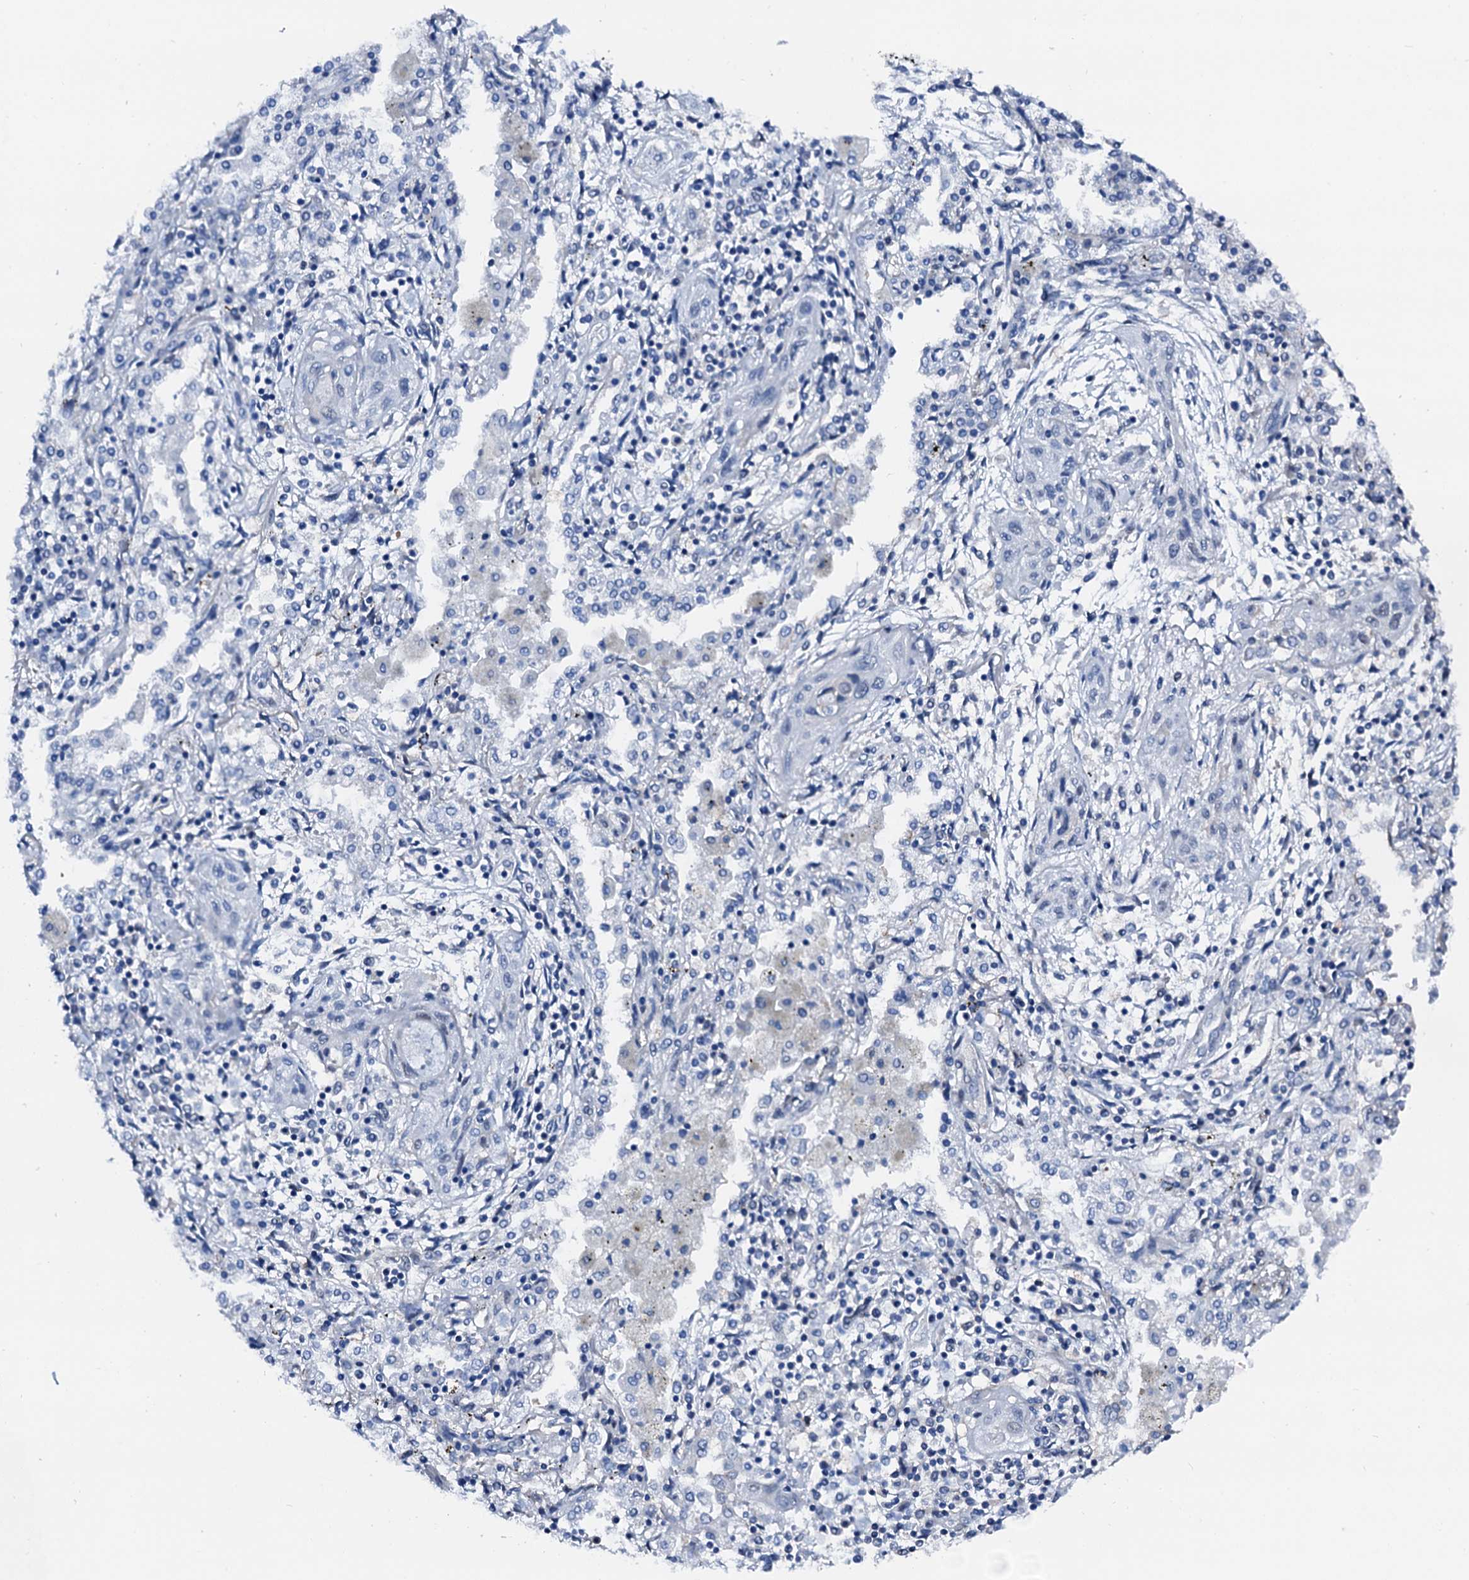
{"staining": {"intensity": "negative", "quantity": "none", "location": "none"}, "tissue": "lung cancer", "cell_type": "Tumor cells", "image_type": "cancer", "snomed": [{"axis": "morphology", "description": "Squamous cell carcinoma, NOS"}, {"axis": "topography", "description": "Lung"}], "caption": "This is an IHC photomicrograph of human lung cancer (squamous cell carcinoma). There is no staining in tumor cells.", "gene": "CSN2", "patient": {"sex": "female", "age": 47}}